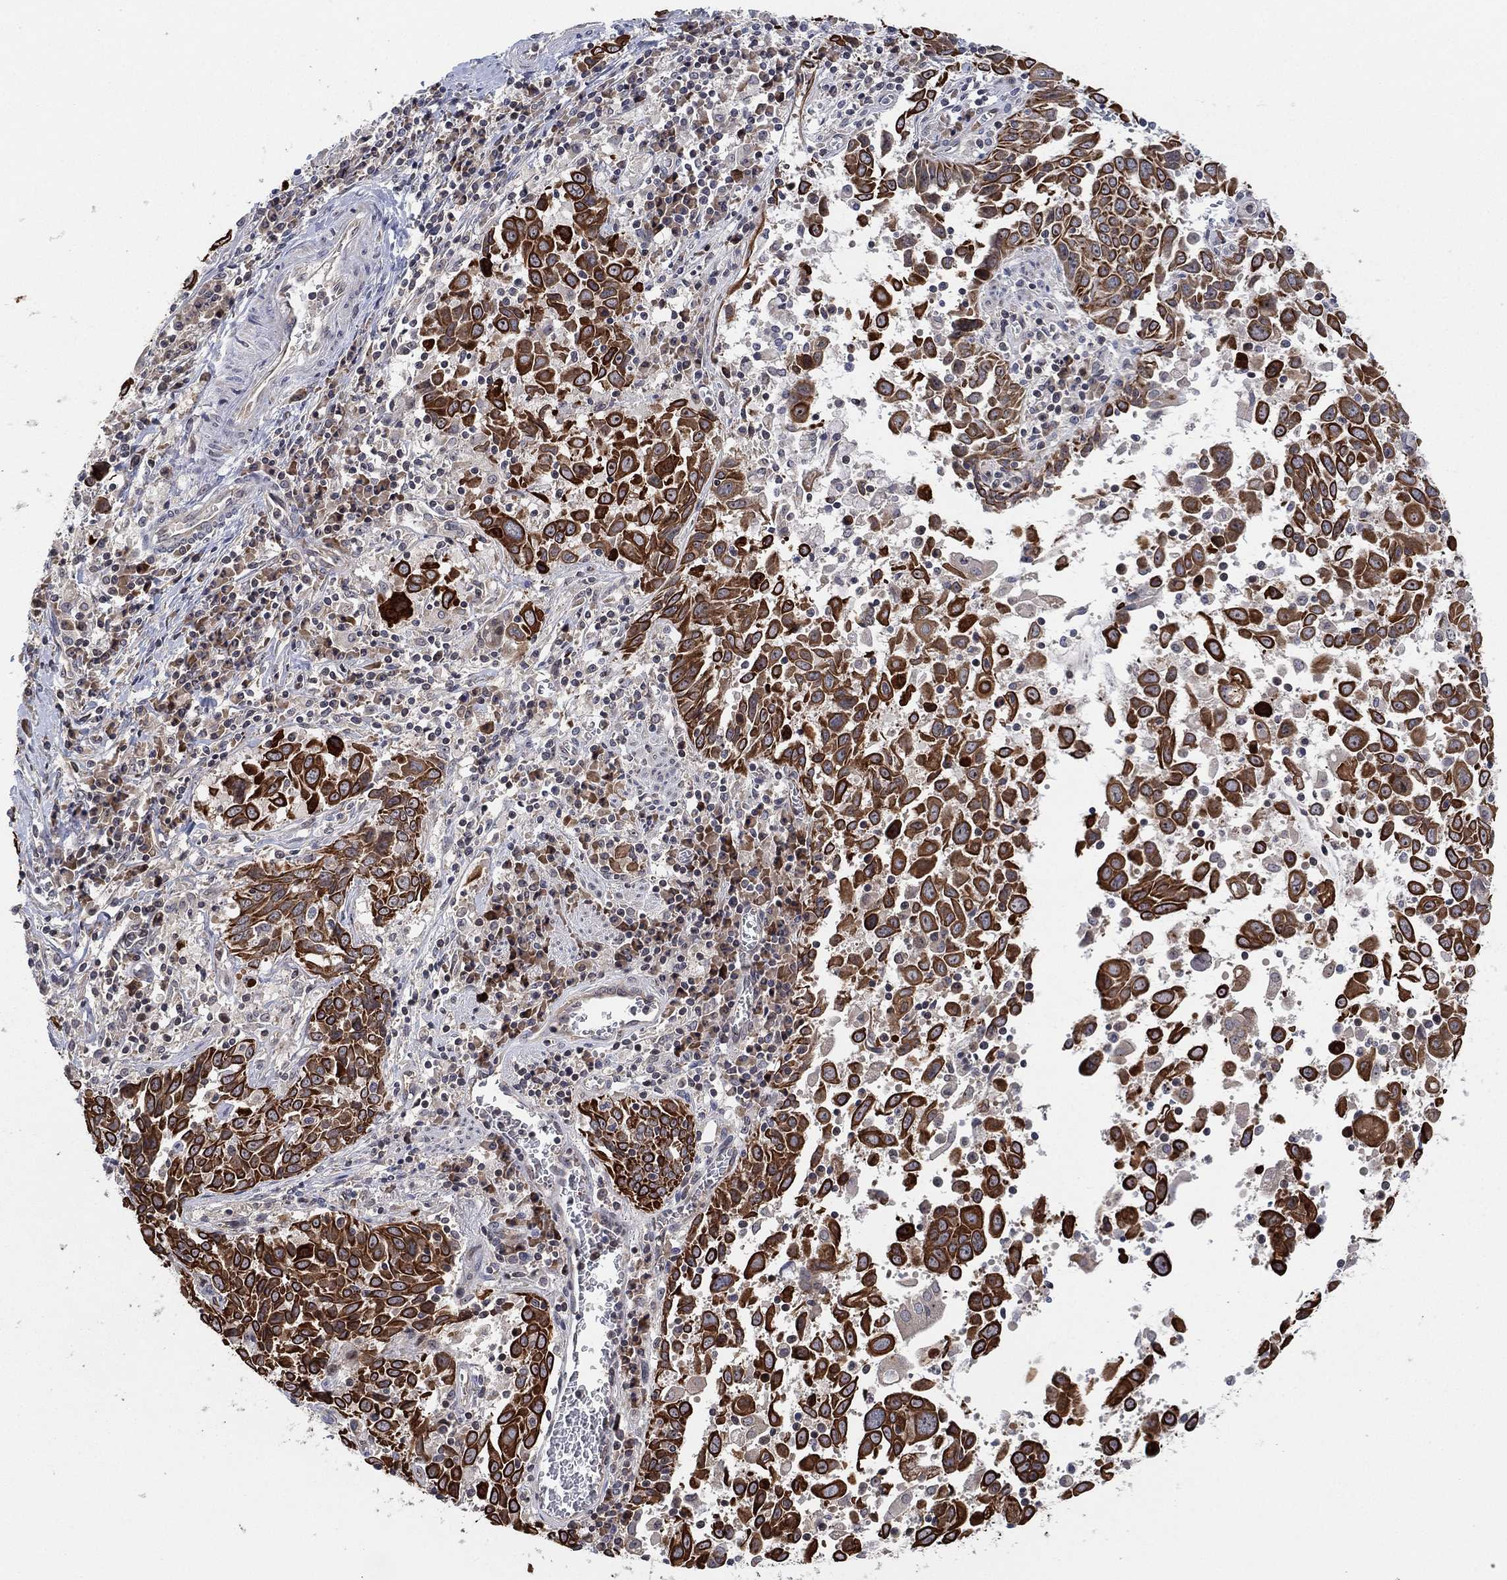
{"staining": {"intensity": "strong", "quantity": ">75%", "location": "cytoplasmic/membranous"}, "tissue": "lung cancer", "cell_type": "Tumor cells", "image_type": "cancer", "snomed": [{"axis": "morphology", "description": "Squamous cell carcinoma, NOS"}, {"axis": "topography", "description": "Lung"}], "caption": "Immunohistochemistry photomicrograph of neoplastic tissue: lung squamous cell carcinoma stained using immunohistochemistry exhibits high levels of strong protein expression localized specifically in the cytoplasmic/membranous of tumor cells, appearing as a cytoplasmic/membranous brown color.", "gene": "TMCO1", "patient": {"sex": "male", "age": 57}}